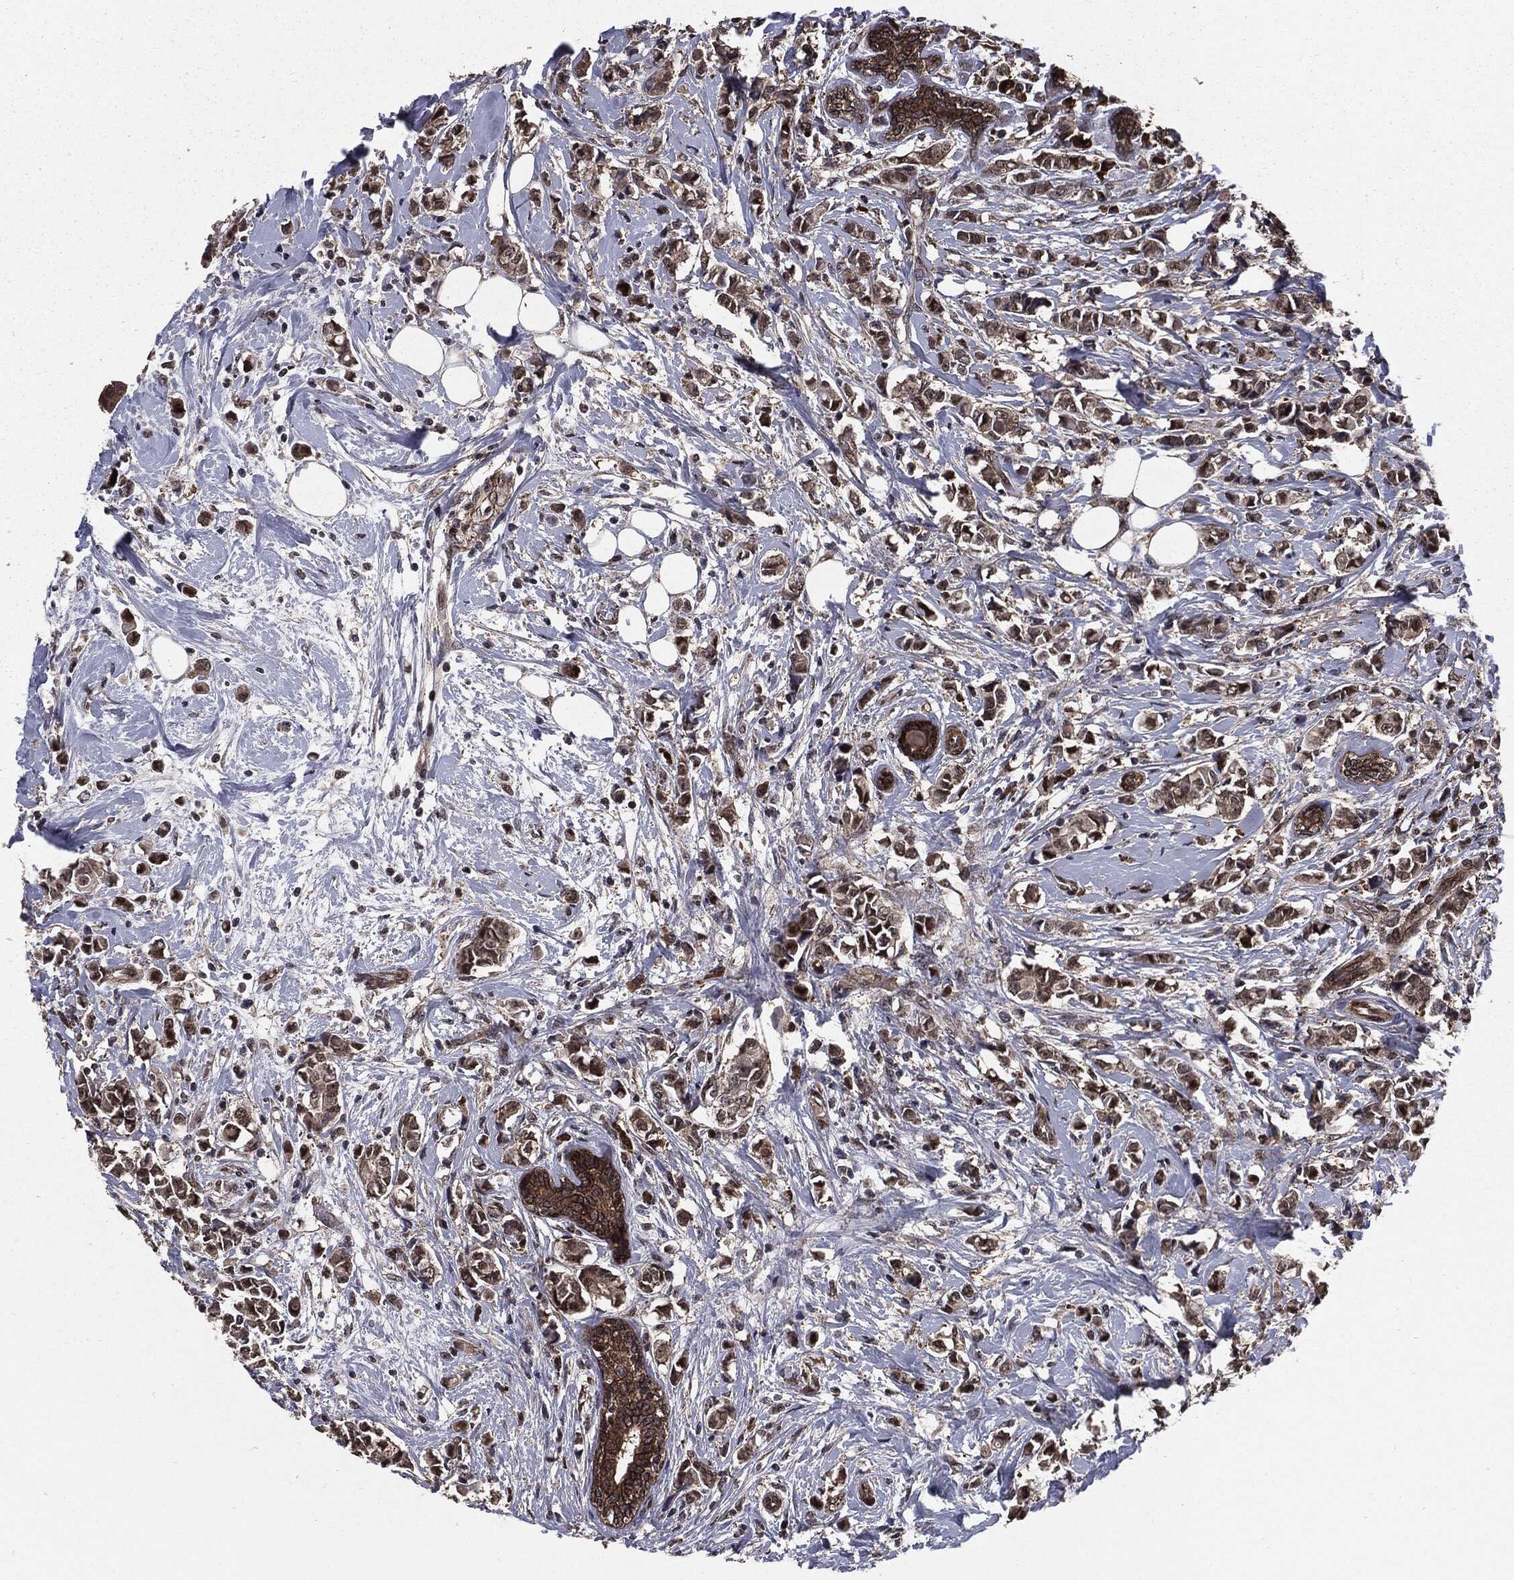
{"staining": {"intensity": "negative", "quantity": "none", "location": "none"}, "tissue": "breast cancer", "cell_type": "Tumor cells", "image_type": "cancer", "snomed": [{"axis": "morphology", "description": "Normal tissue, NOS"}, {"axis": "morphology", "description": "Duct carcinoma"}, {"axis": "topography", "description": "Breast"}], "caption": "Protein analysis of breast cancer (intraductal carcinoma) demonstrates no significant expression in tumor cells. (Stains: DAB immunohistochemistry with hematoxylin counter stain, Microscopy: brightfield microscopy at high magnification).", "gene": "PTPA", "patient": {"sex": "female", "age": 44}}